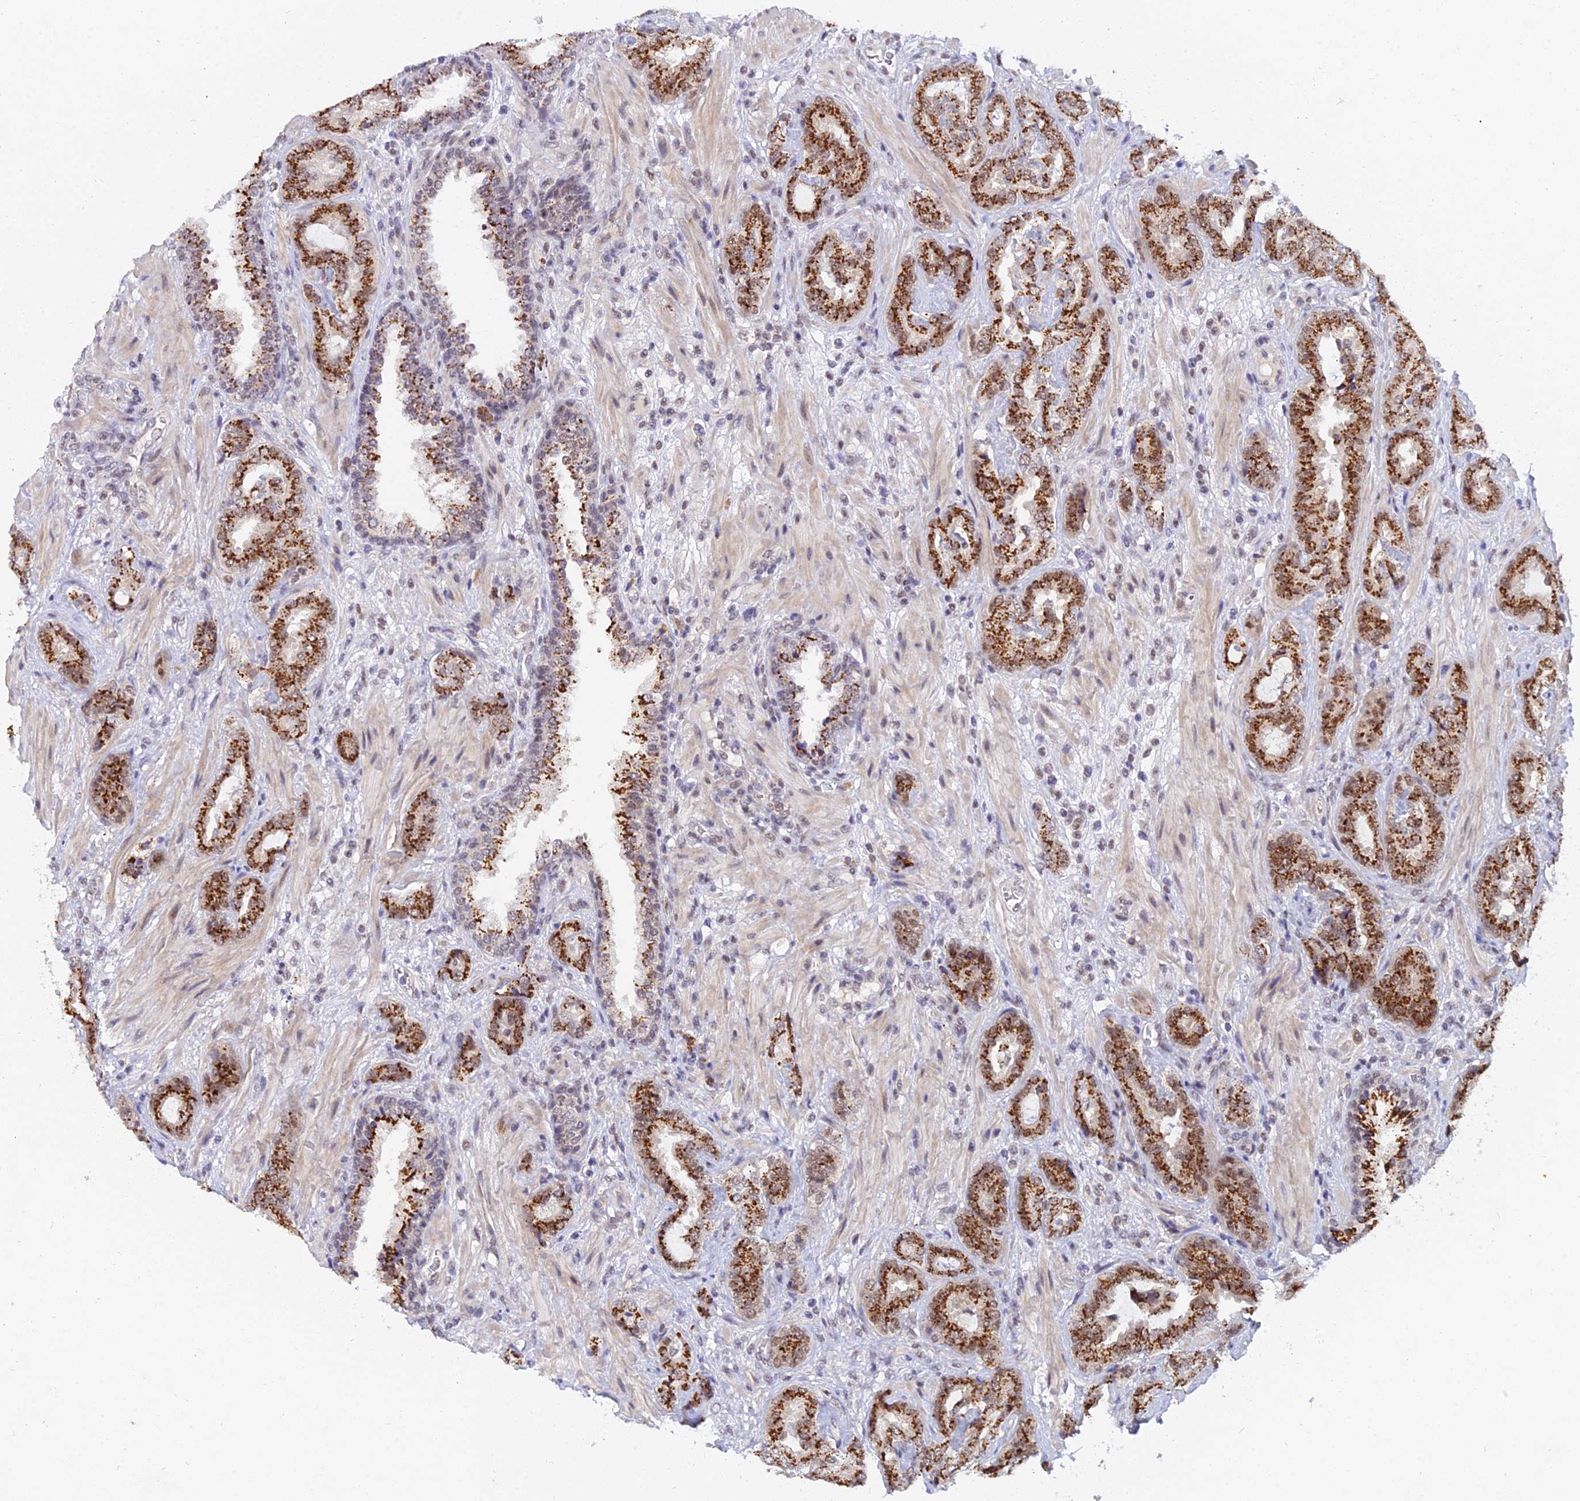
{"staining": {"intensity": "strong", "quantity": ">75%", "location": "cytoplasmic/membranous,nuclear"}, "tissue": "prostate cancer", "cell_type": "Tumor cells", "image_type": "cancer", "snomed": [{"axis": "morphology", "description": "Adenocarcinoma, High grade"}, {"axis": "topography", "description": "Prostate"}], "caption": "Adenocarcinoma (high-grade) (prostate) was stained to show a protein in brown. There is high levels of strong cytoplasmic/membranous and nuclear positivity in approximately >75% of tumor cells.", "gene": "THOC3", "patient": {"sex": "male", "age": 71}}